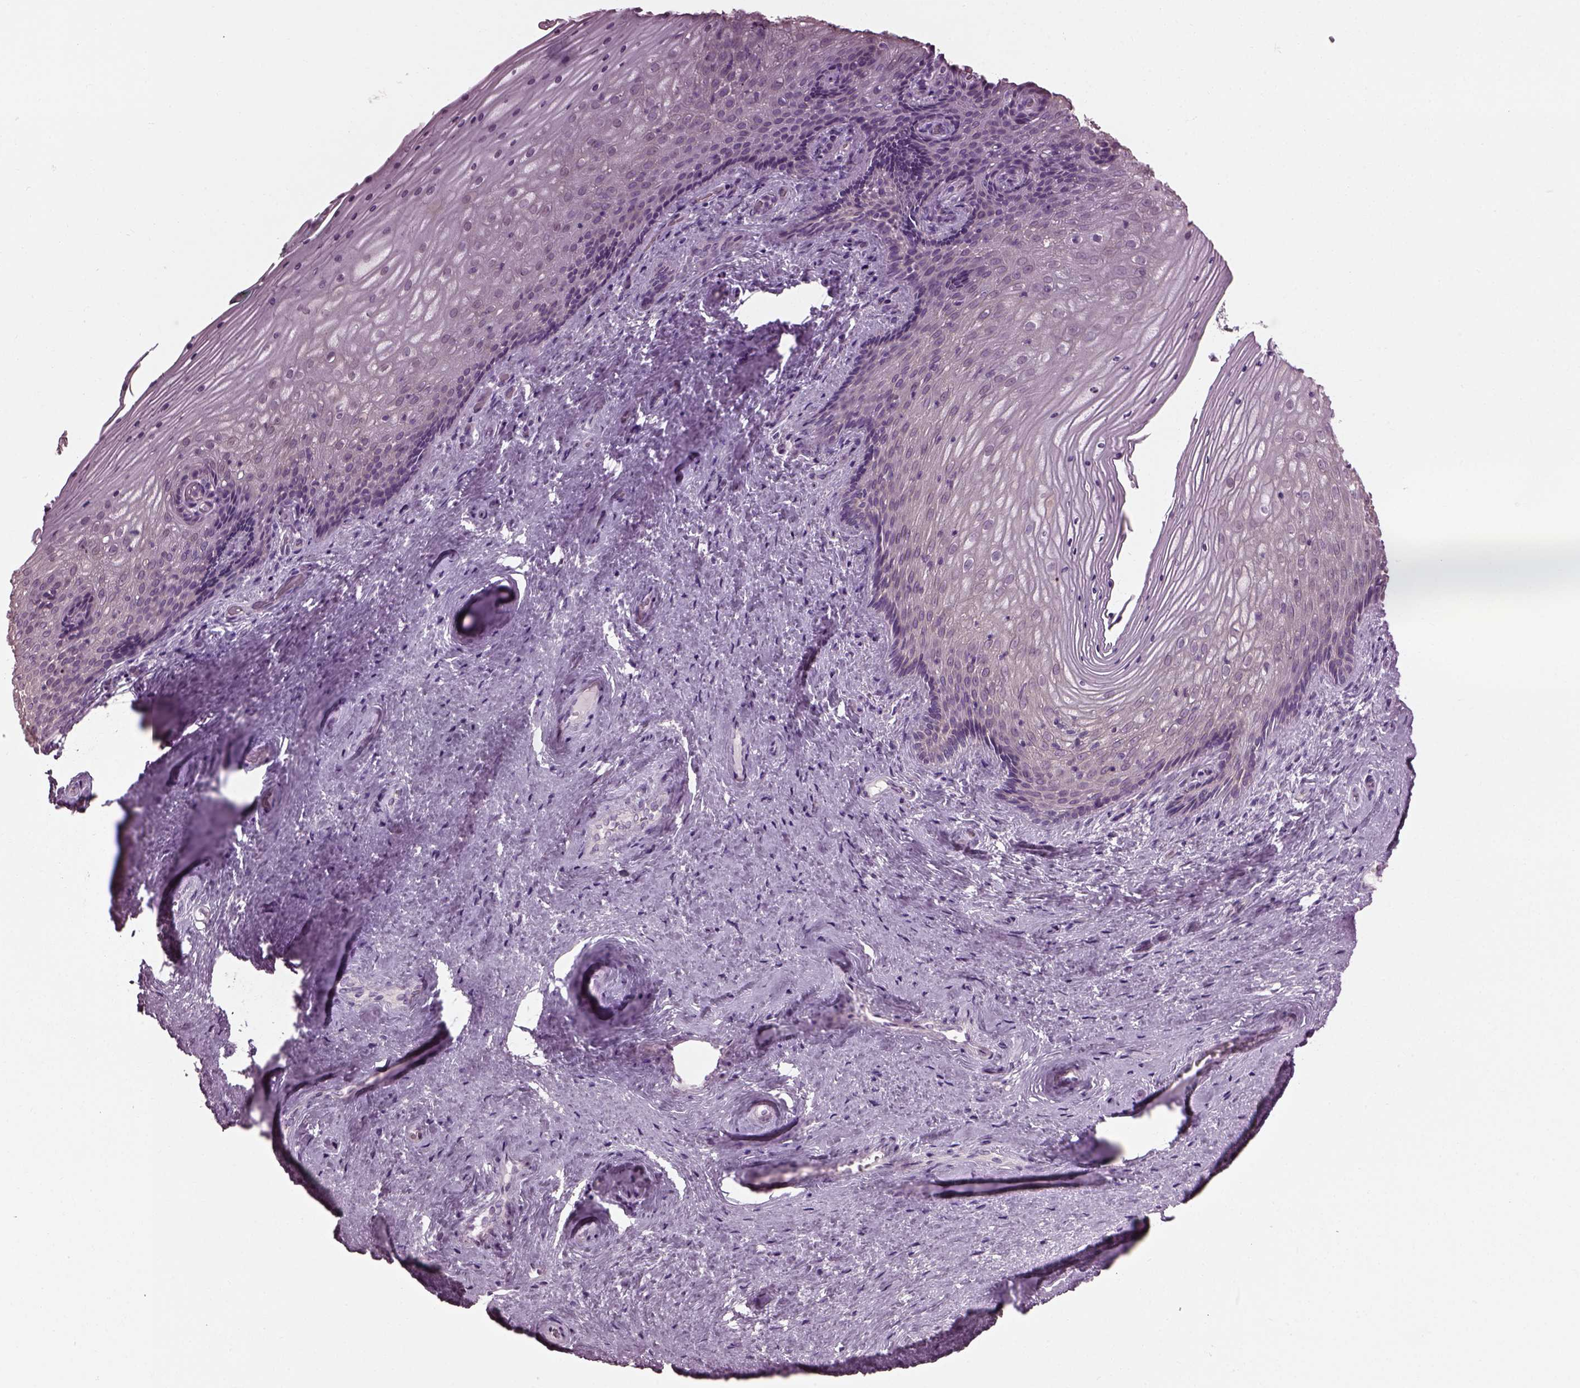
{"staining": {"intensity": "negative", "quantity": "none", "location": "none"}, "tissue": "vagina", "cell_type": "Squamous epithelial cells", "image_type": "normal", "snomed": [{"axis": "morphology", "description": "Normal tissue, NOS"}, {"axis": "topography", "description": "Vagina"}], "caption": "Histopathology image shows no protein staining in squamous epithelial cells of unremarkable vagina. Brightfield microscopy of immunohistochemistry stained with DAB (3,3'-diaminobenzidine) (brown) and hematoxylin (blue), captured at high magnification.", "gene": "CABP5", "patient": {"sex": "female", "age": 45}}